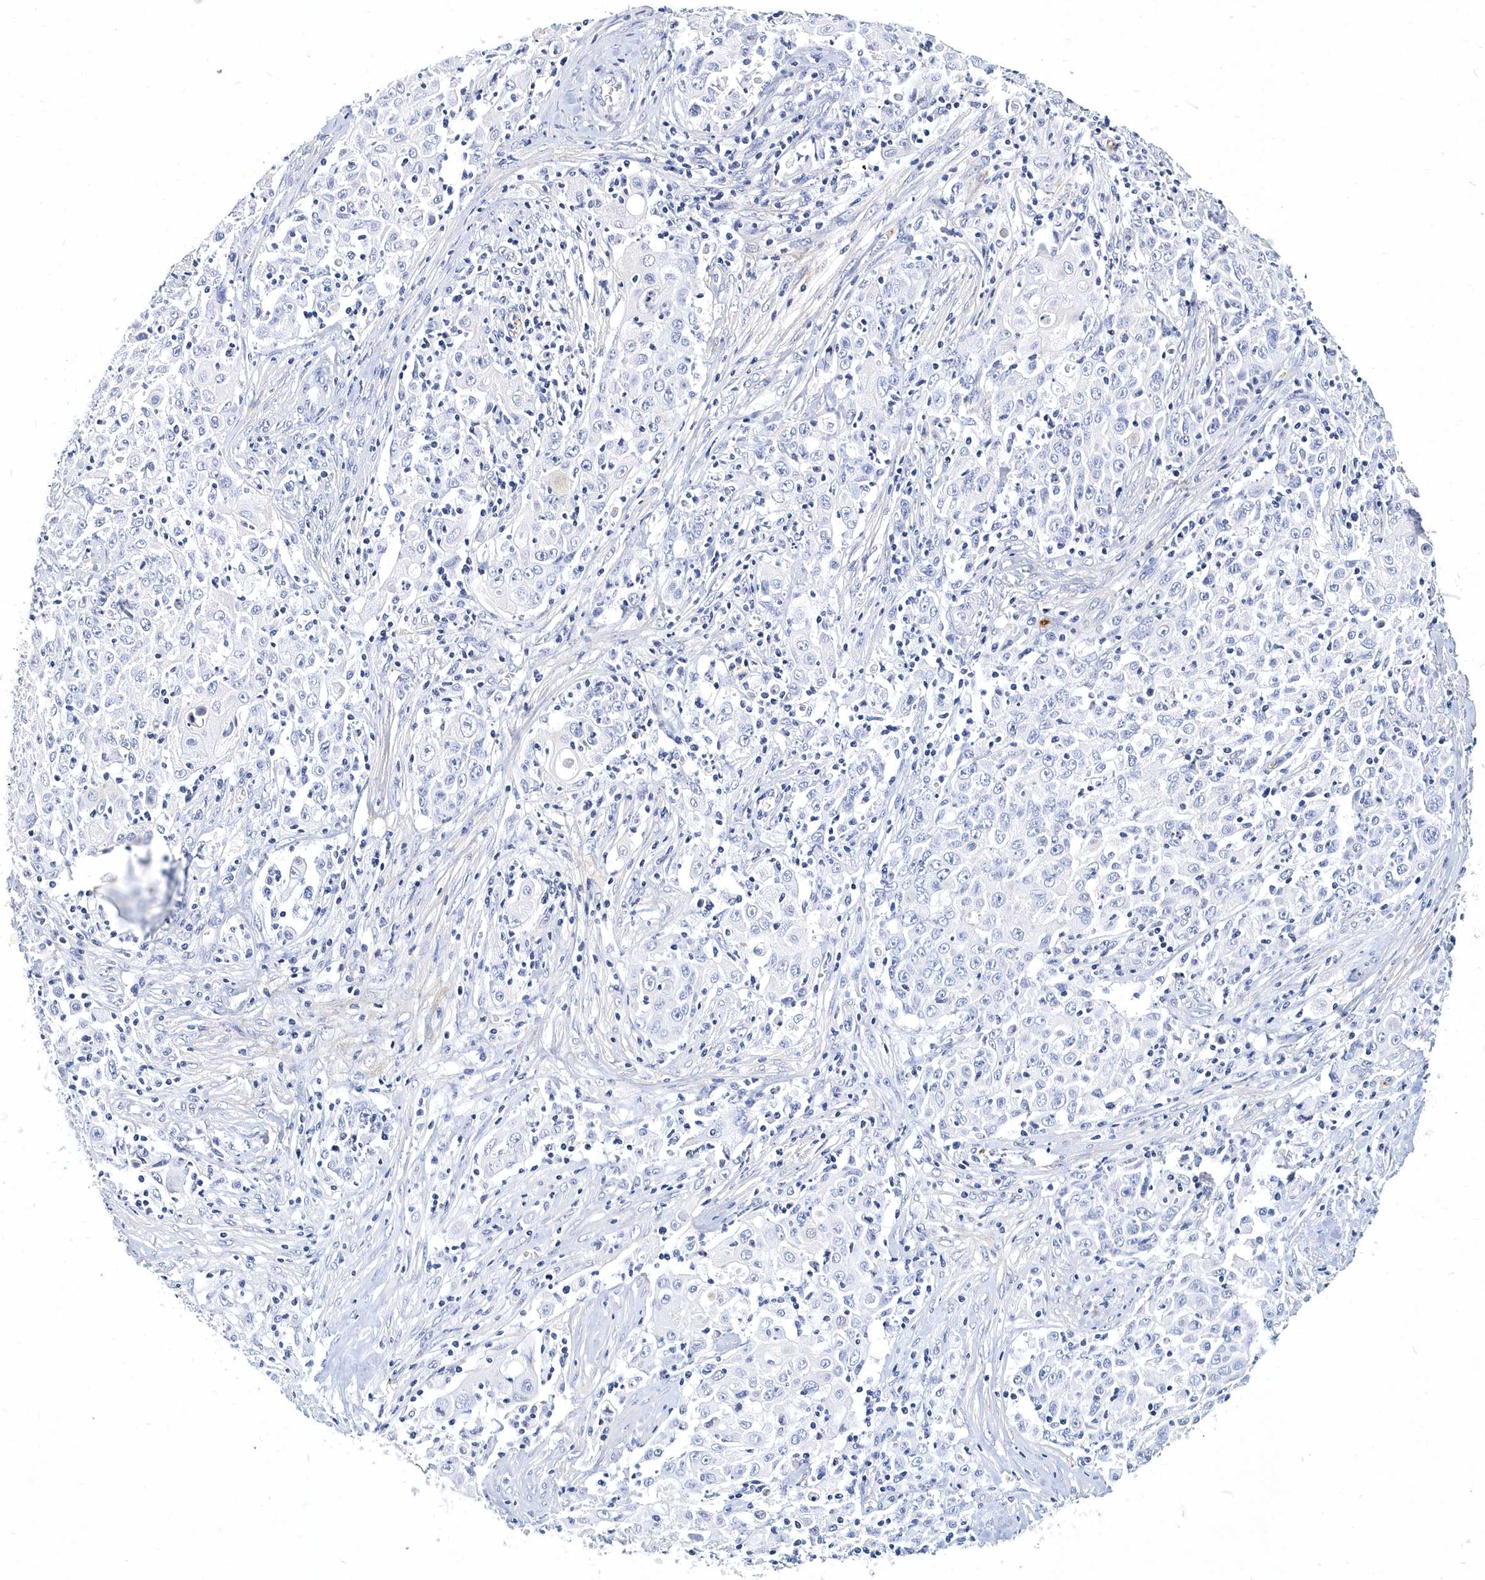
{"staining": {"intensity": "negative", "quantity": "none", "location": "none"}, "tissue": "ovarian cancer", "cell_type": "Tumor cells", "image_type": "cancer", "snomed": [{"axis": "morphology", "description": "Carcinoma, endometroid"}, {"axis": "topography", "description": "Ovary"}], "caption": "IHC micrograph of neoplastic tissue: ovarian endometroid carcinoma stained with DAB (3,3'-diaminobenzidine) displays no significant protein staining in tumor cells.", "gene": "ITGA2B", "patient": {"sex": "female", "age": 42}}